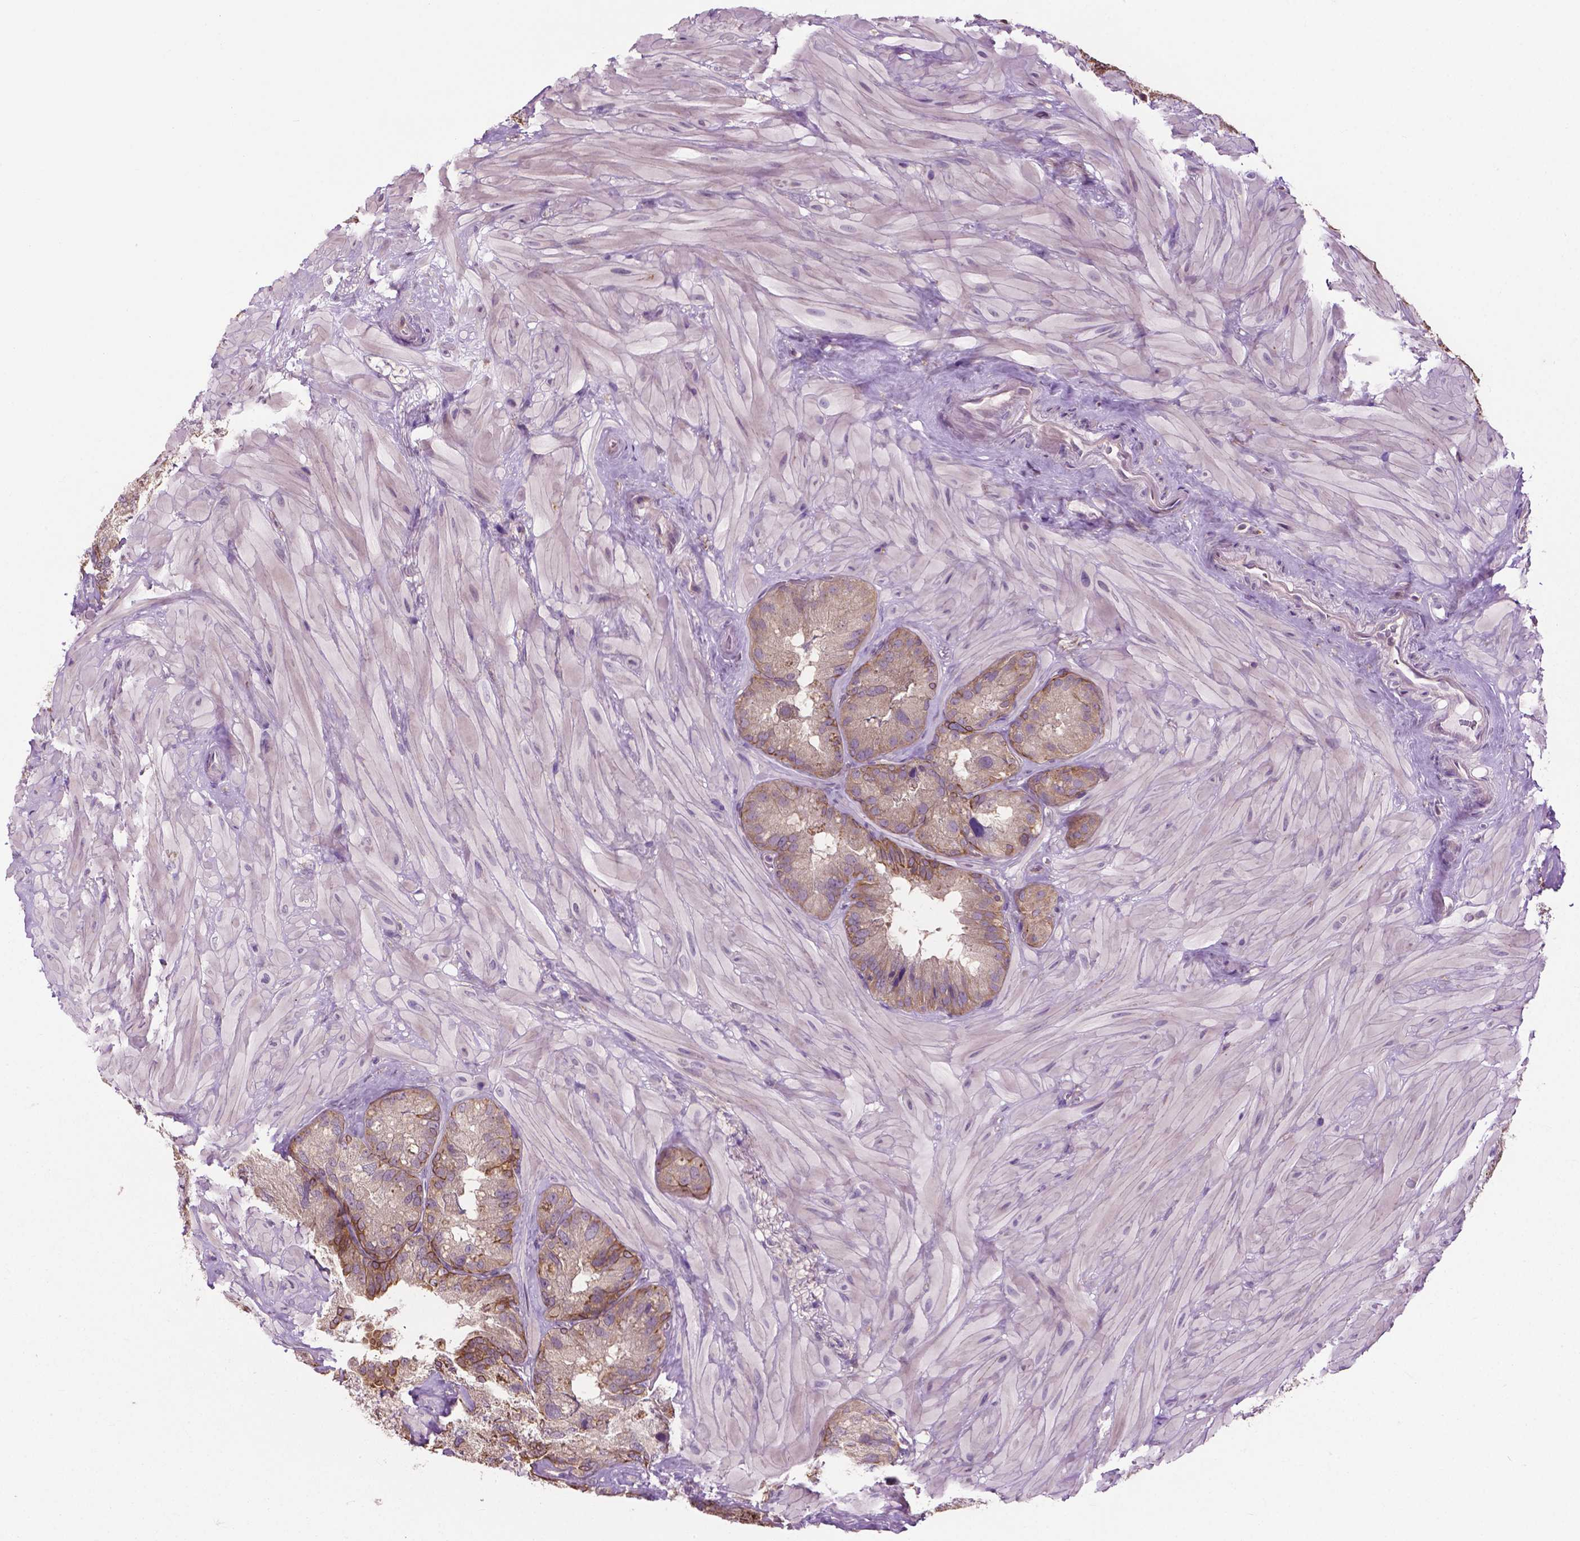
{"staining": {"intensity": "moderate", "quantity": "25%-75%", "location": "cytoplasmic/membranous"}, "tissue": "seminal vesicle", "cell_type": "Glandular cells", "image_type": "normal", "snomed": [{"axis": "morphology", "description": "Normal tissue, NOS"}, {"axis": "topography", "description": "Seminal veicle"}], "caption": "Seminal vesicle stained for a protein (brown) reveals moderate cytoplasmic/membranous positive expression in approximately 25%-75% of glandular cells.", "gene": "MZT1", "patient": {"sex": "male", "age": 60}}